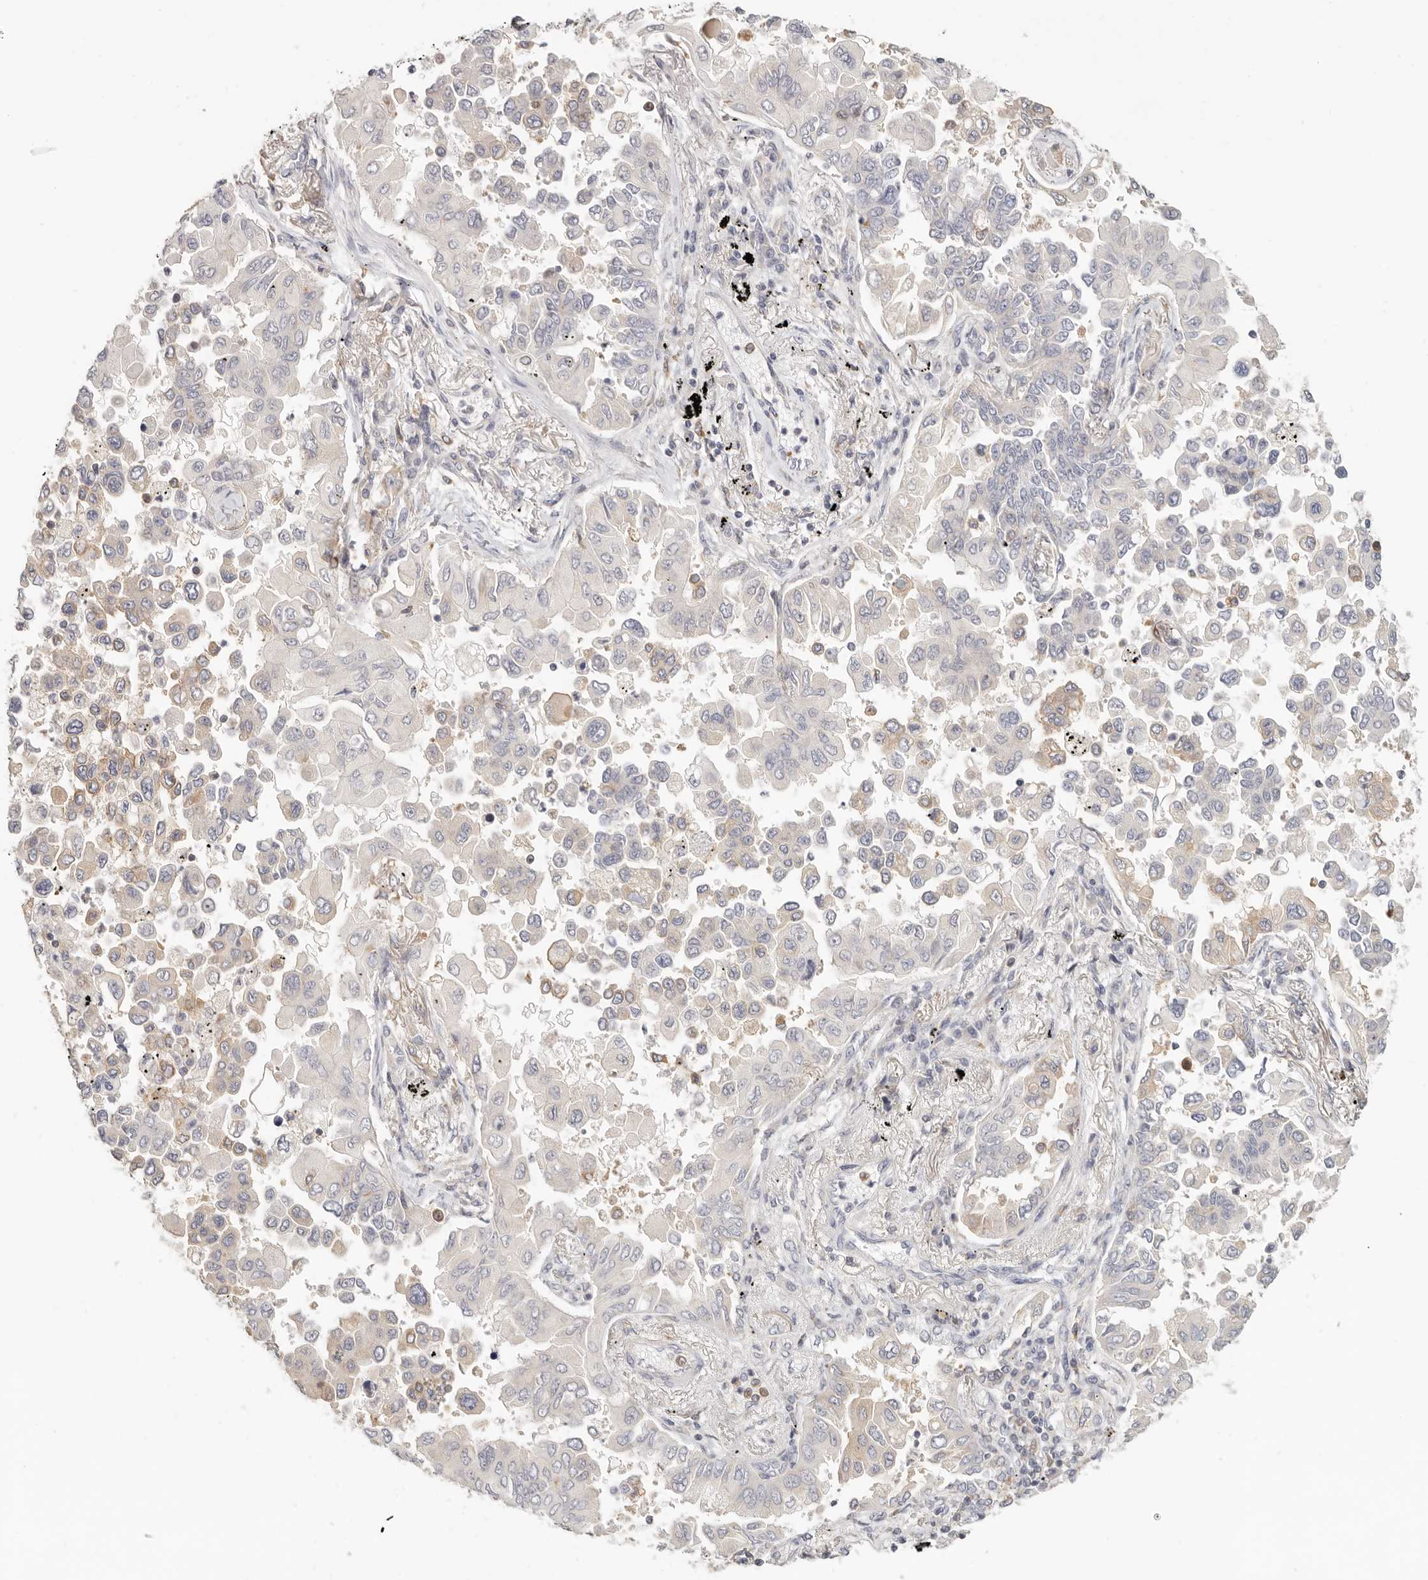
{"staining": {"intensity": "weak", "quantity": "<25%", "location": "cytoplasmic/membranous"}, "tissue": "lung cancer", "cell_type": "Tumor cells", "image_type": "cancer", "snomed": [{"axis": "morphology", "description": "Adenocarcinoma, NOS"}, {"axis": "topography", "description": "Lung"}], "caption": "Tumor cells show no significant protein positivity in lung cancer (adenocarcinoma).", "gene": "ANXA9", "patient": {"sex": "female", "age": 67}}